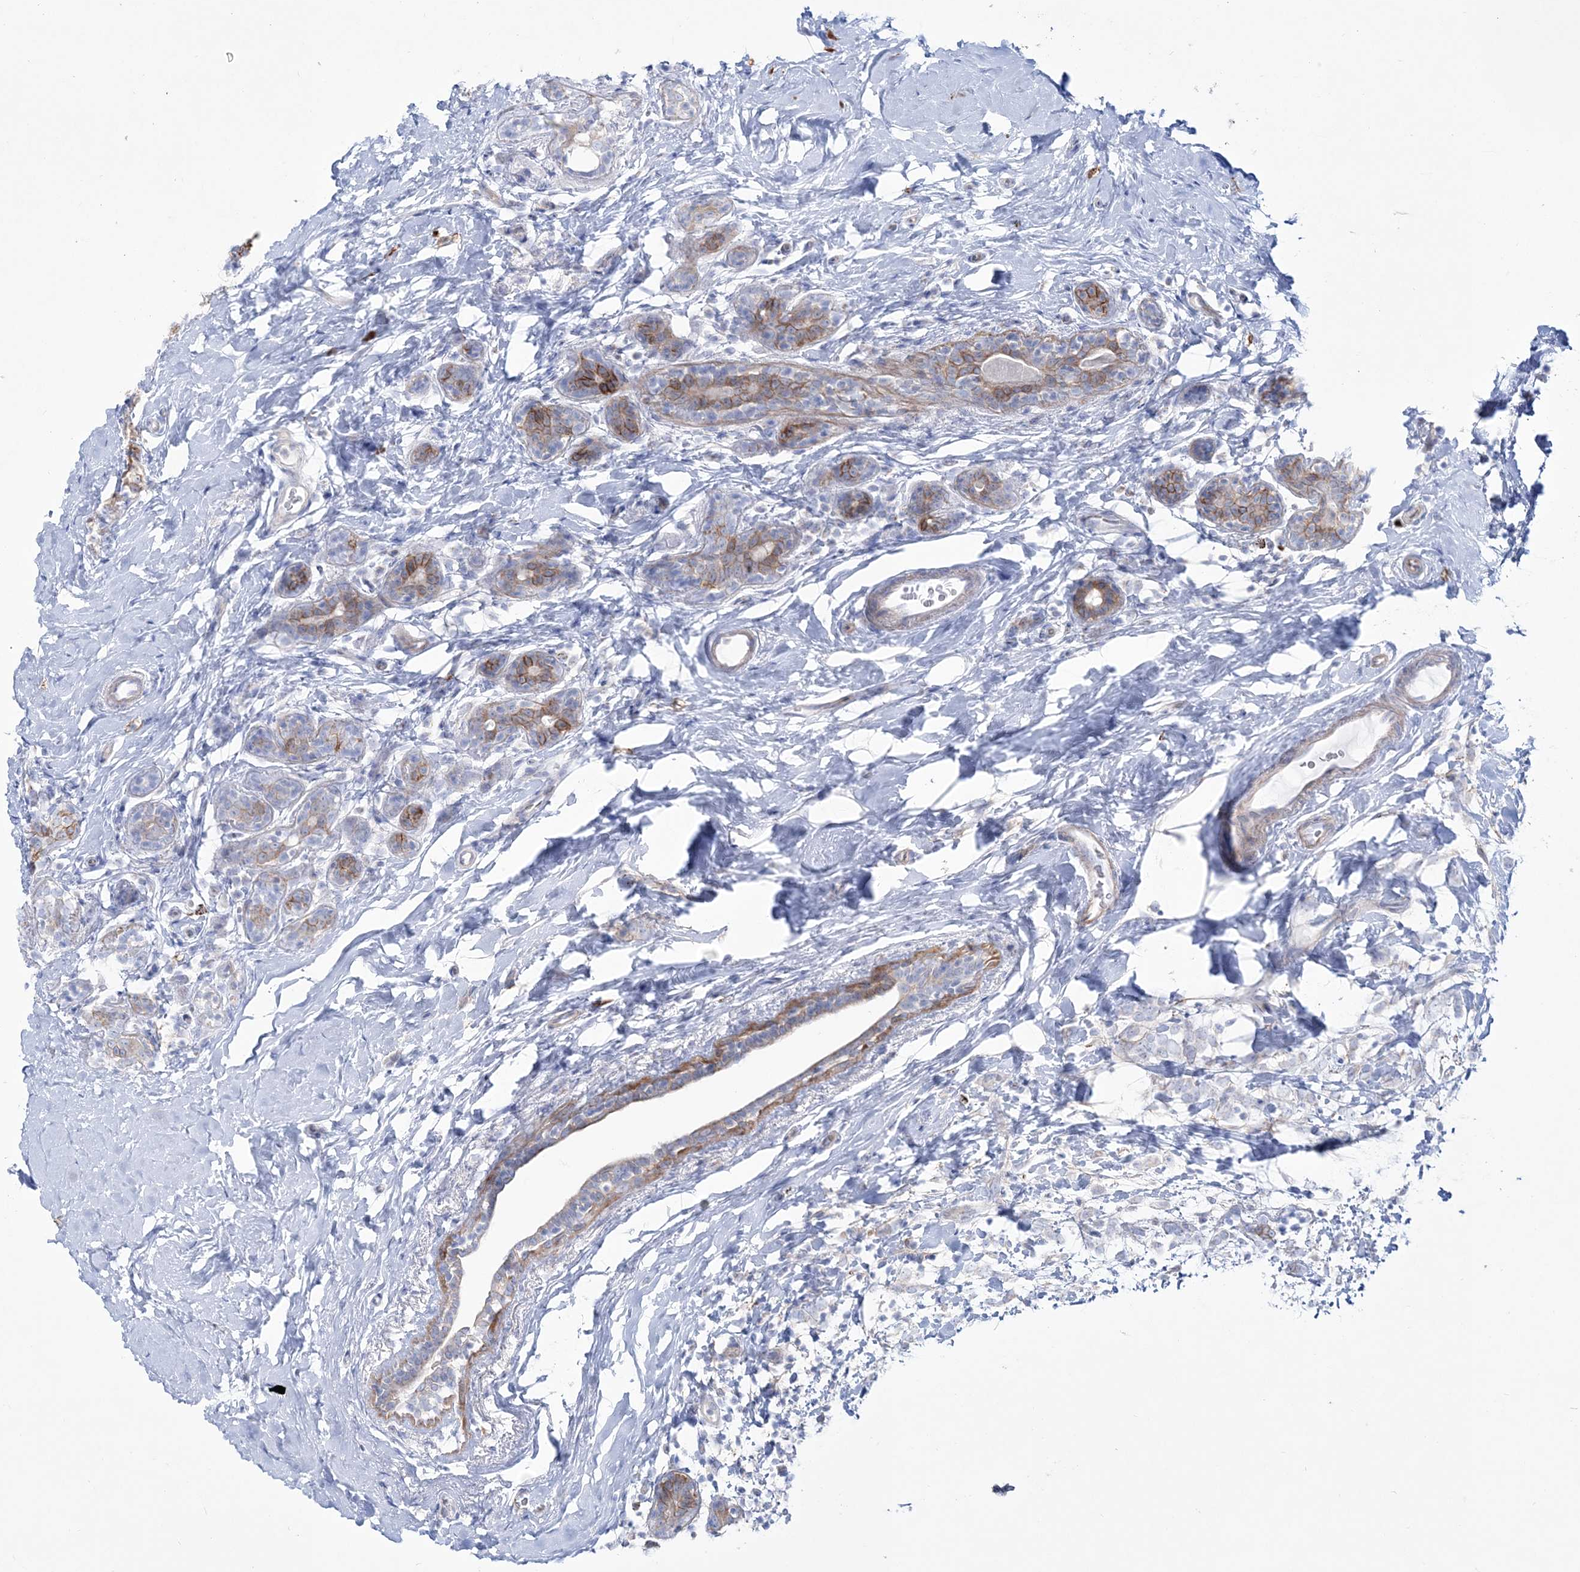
{"staining": {"intensity": "negative", "quantity": "none", "location": "none"}, "tissue": "breast cancer", "cell_type": "Tumor cells", "image_type": "cancer", "snomed": [{"axis": "morphology", "description": "Normal tissue, NOS"}, {"axis": "morphology", "description": "Lobular carcinoma"}, {"axis": "topography", "description": "Breast"}], "caption": "The immunohistochemistry histopathology image has no significant expression in tumor cells of breast lobular carcinoma tissue.", "gene": "RICTOR", "patient": {"sex": "female", "age": 47}}